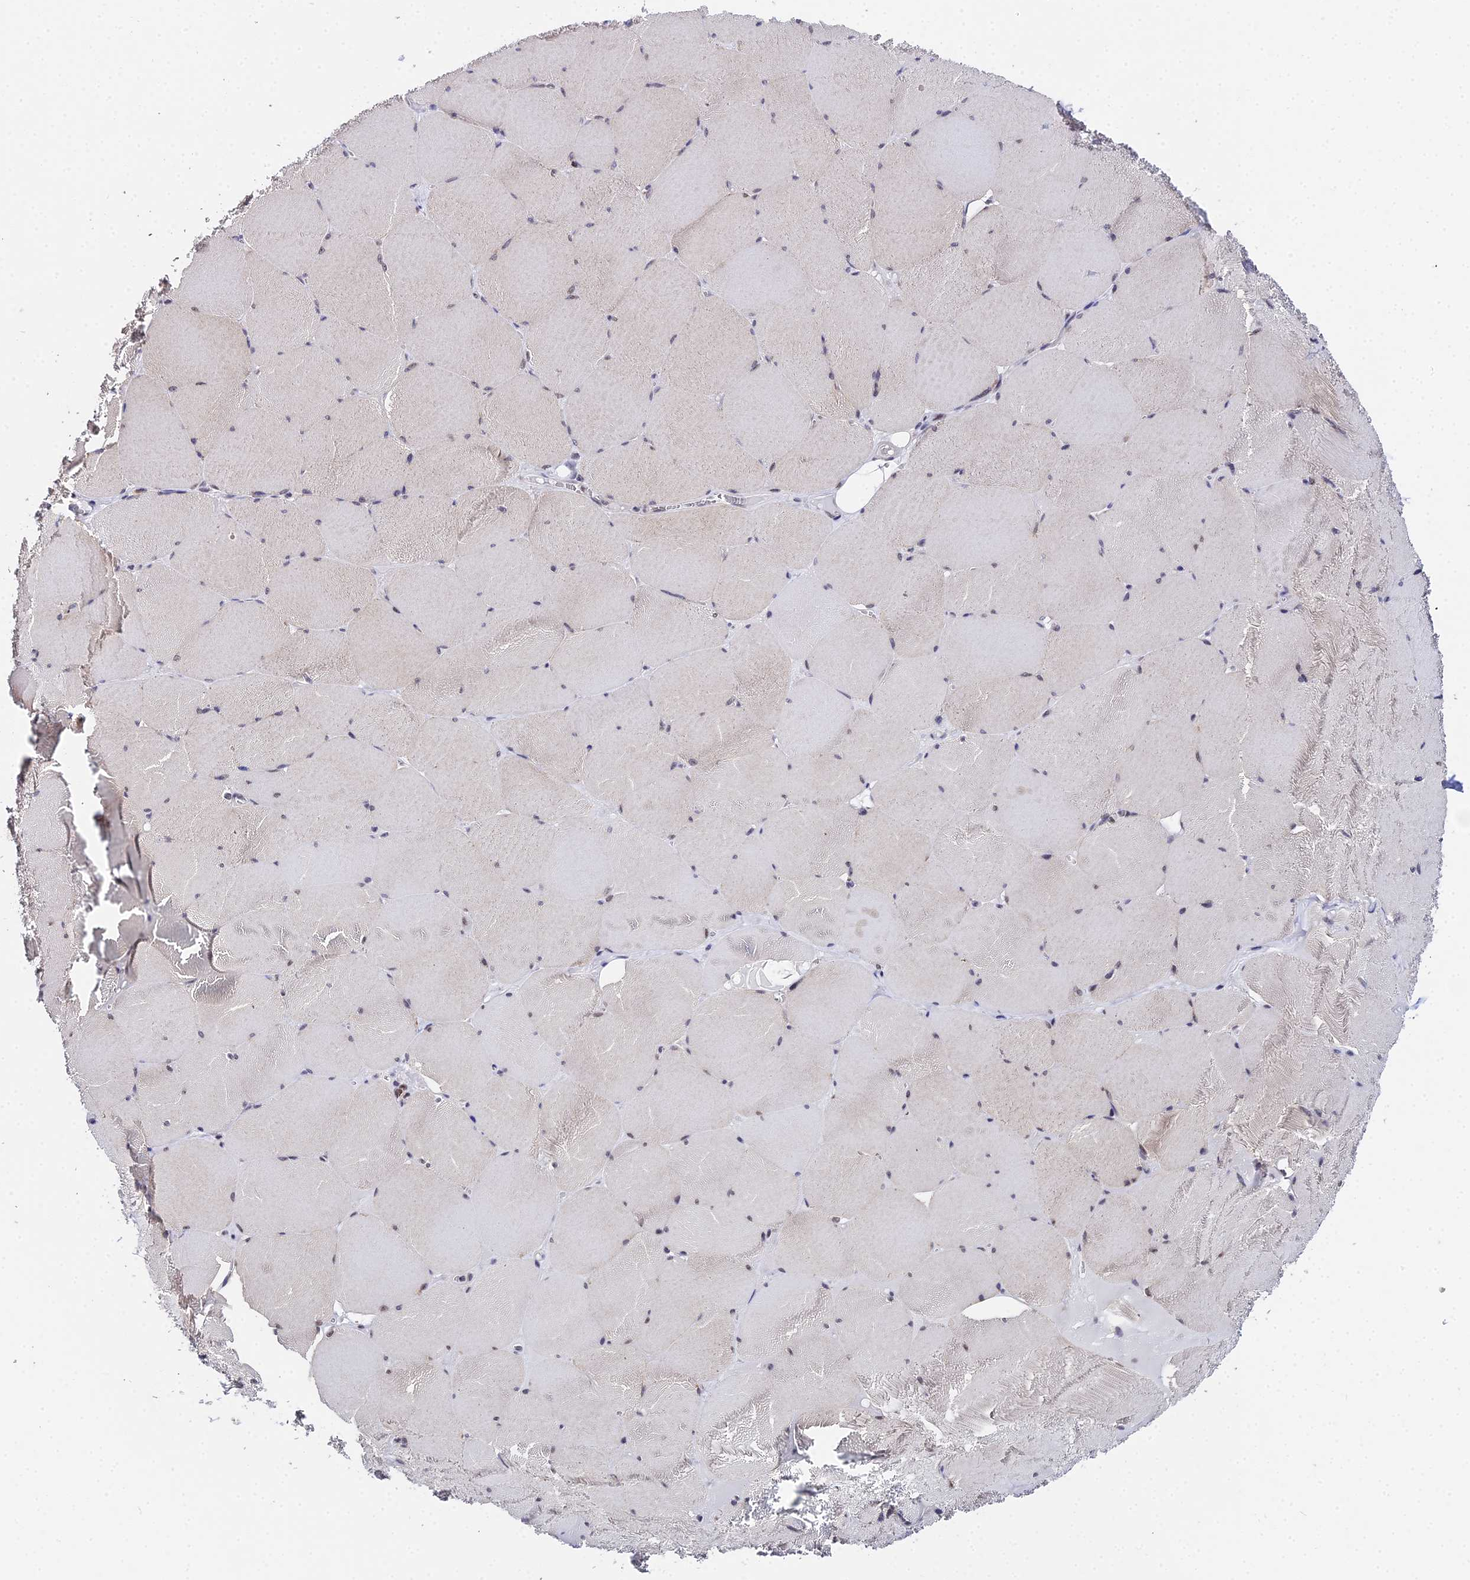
{"staining": {"intensity": "moderate", "quantity": "<25%", "location": "cytoplasmic/membranous"}, "tissue": "skeletal muscle", "cell_type": "Myocytes", "image_type": "normal", "snomed": [{"axis": "morphology", "description": "Normal tissue, NOS"}, {"axis": "topography", "description": "Skeletal muscle"}, {"axis": "topography", "description": "Head-Neck"}], "caption": "This micrograph shows IHC staining of unremarkable human skeletal muscle, with low moderate cytoplasmic/membranous expression in about <25% of myocytes.", "gene": "MAGOHB", "patient": {"sex": "male", "age": 66}}